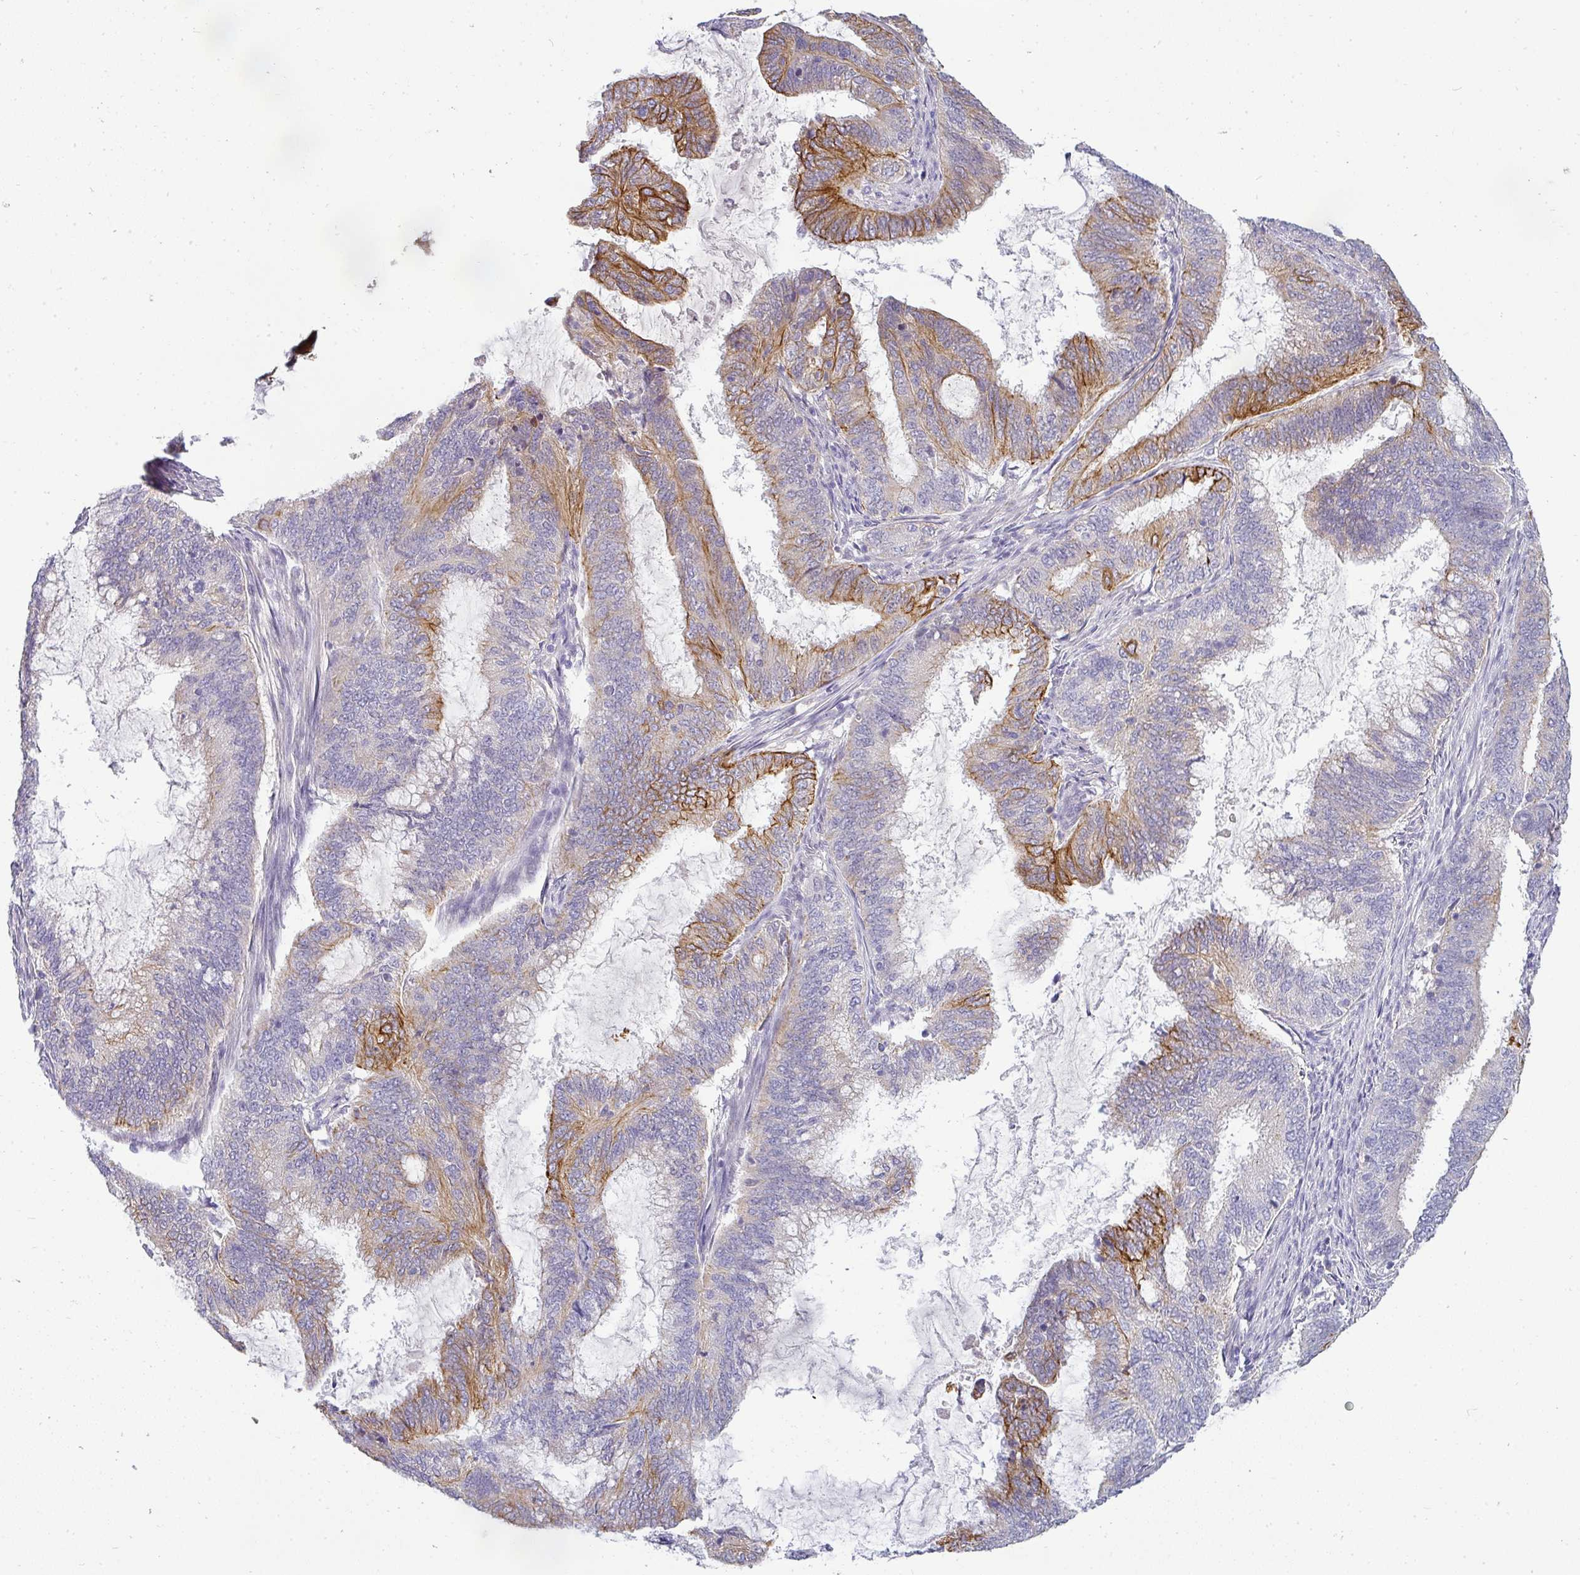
{"staining": {"intensity": "strong", "quantity": "<25%", "location": "cytoplasmic/membranous"}, "tissue": "endometrial cancer", "cell_type": "Tumor cells", "image_type": "cancer", "snomed": [{"axis": "morphology", "description": "Adenocarcinoma, NOS"}, {"axis": "topography", "description": "Endometrium"}], "caption": "High-power microscopy captured an immunohistochemistry (IHC) image of endometrial adenocarcinoma, revealing strong cytoplasmic/membranous expression in approximately <25% of tumor cells.", "gene": "ASXL3", "patient": {"sex": "female", "age": 51}}